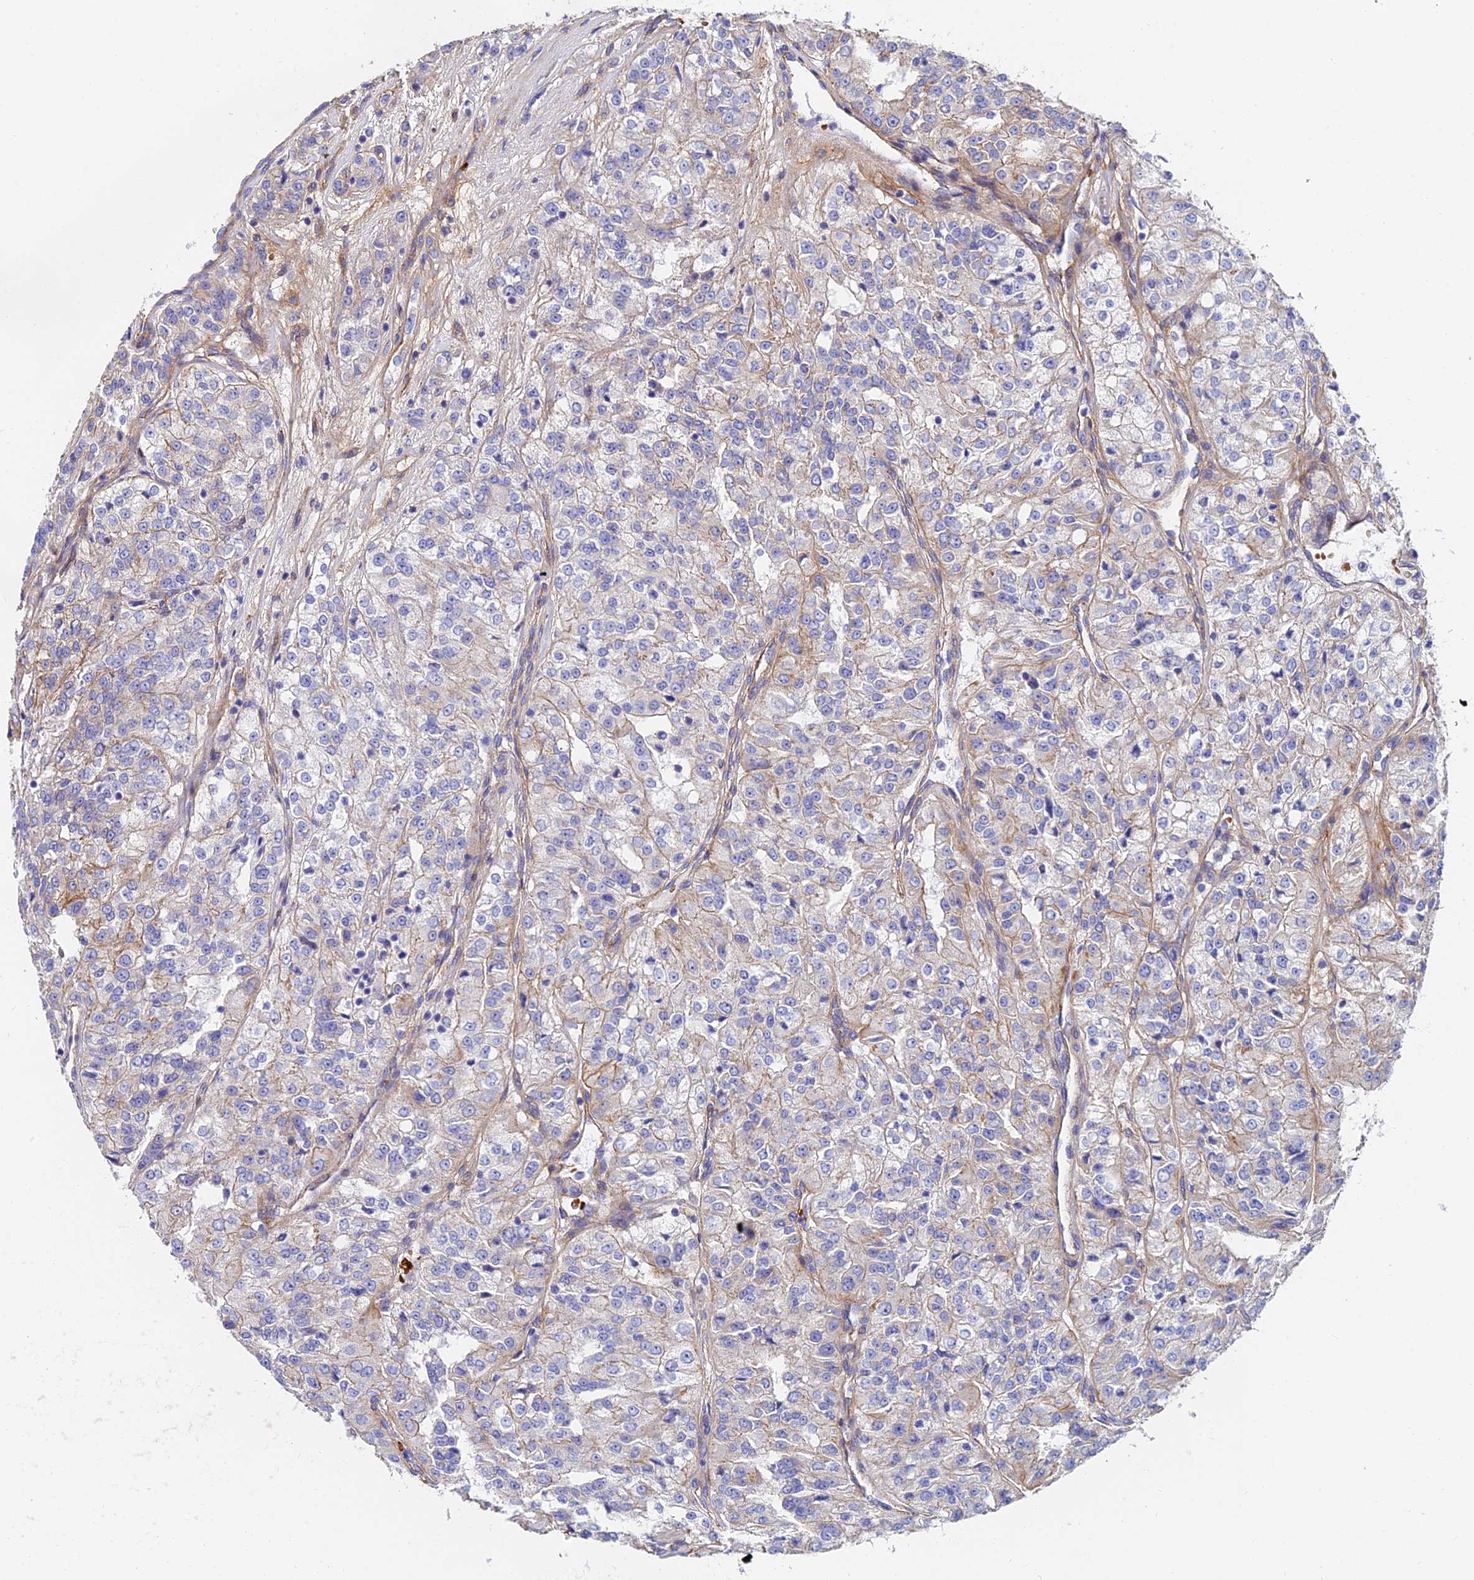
{"staining": {"intensity": "weak", "quantity": "<25%", "location": "cytoplasmic/membranous"}, "tissue": "renal cancer", "cell_type": "Tumor cells", "image_type": "cancer", "snomed": [{"axis": "morphology", "description": "Adenocarcinoma, NOS"}, {"axis": "topography", "description": "Kidney"}], "caption": "IHC histopathology image of renal cancer stained for a protein (brown), which reveals no staining in tumor cells.", "gene": "ADGRF3", "patient": {"sex": "female", "age": 63}}